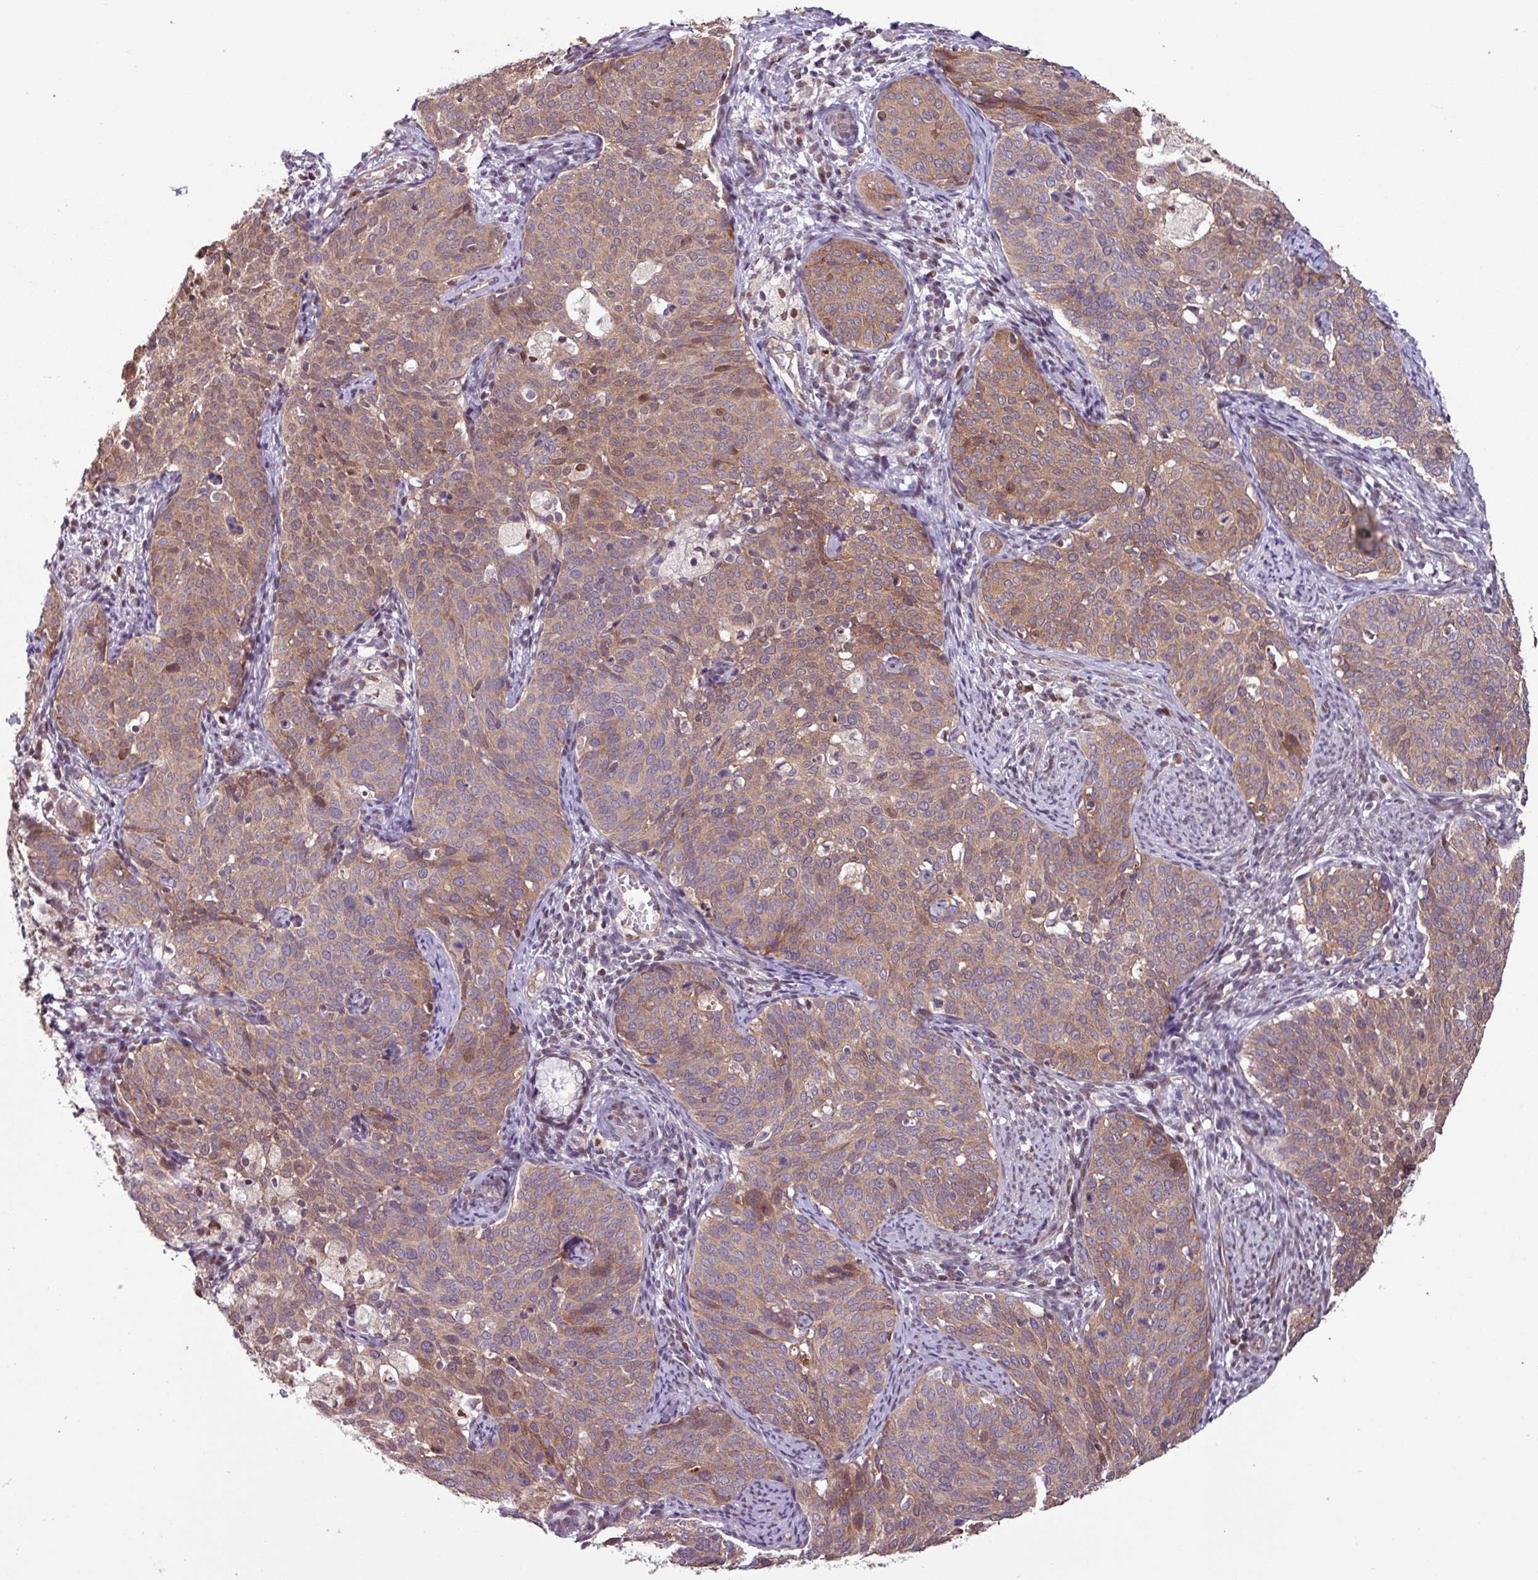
{"staining": {"intensity": "moderate", "quantity": ">75%", "location": "cytoplasmic/membranous"}, "tissue": "cervical cancer", "cell_type": "Tumor cells", "image_type": "cancer", "snomed": [{"axis": "morphology", "description": "Squamous cell carcinoma, NOS"}, {"axis": "topography", "description": "Cervix"}], "caption": "Human cervical cancer stained for a protein (brown) shows moderate cytoplasmic/membranous positive positivity in approximately >75% of tumor cells.", "gene": "PDPR", "patient": {"sex": "female", "age": 44}}